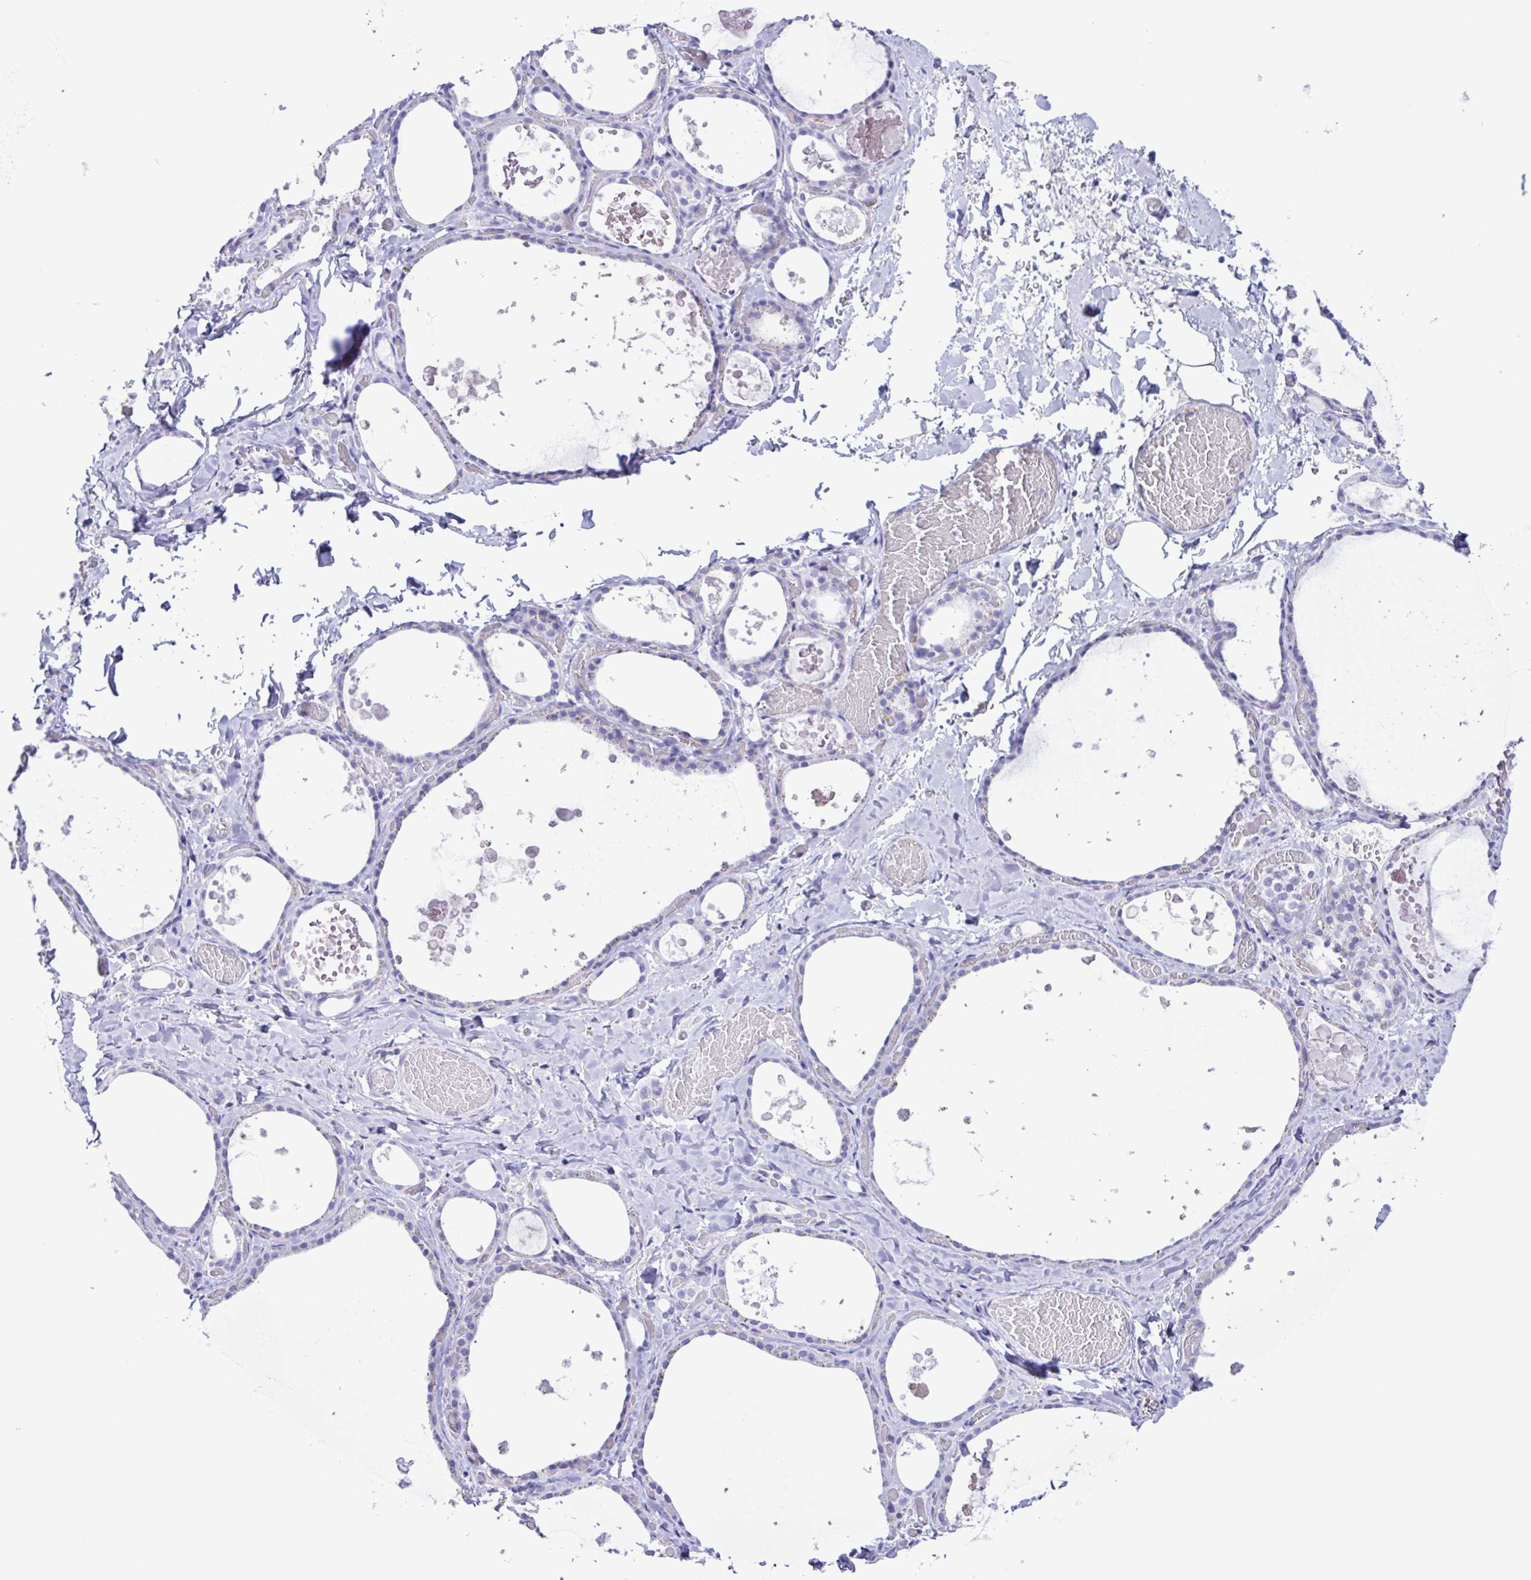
{"staining": {"intensity": "negative", "quantity": "none", "location": "none"}, "tissue": "thyroid gland", "cell_type": "Glandular cells", "image_type": "normal", "snomed": [{"axis": "morphology", "description": "Normal tissue, NOS"}, {"axis": "topography", "description": "Thyroid gland"}], "caption": "High magnification brightfield microscopy of unremarkable thyroid gland stained with DAB (3,3'-diaminobenzidine) (brown) and counterstained with hematoxylin (blue): glandular cells show no significant positivity.", "gene": "CYP17A1", "patient": {"sex": "female", "age": 56}}